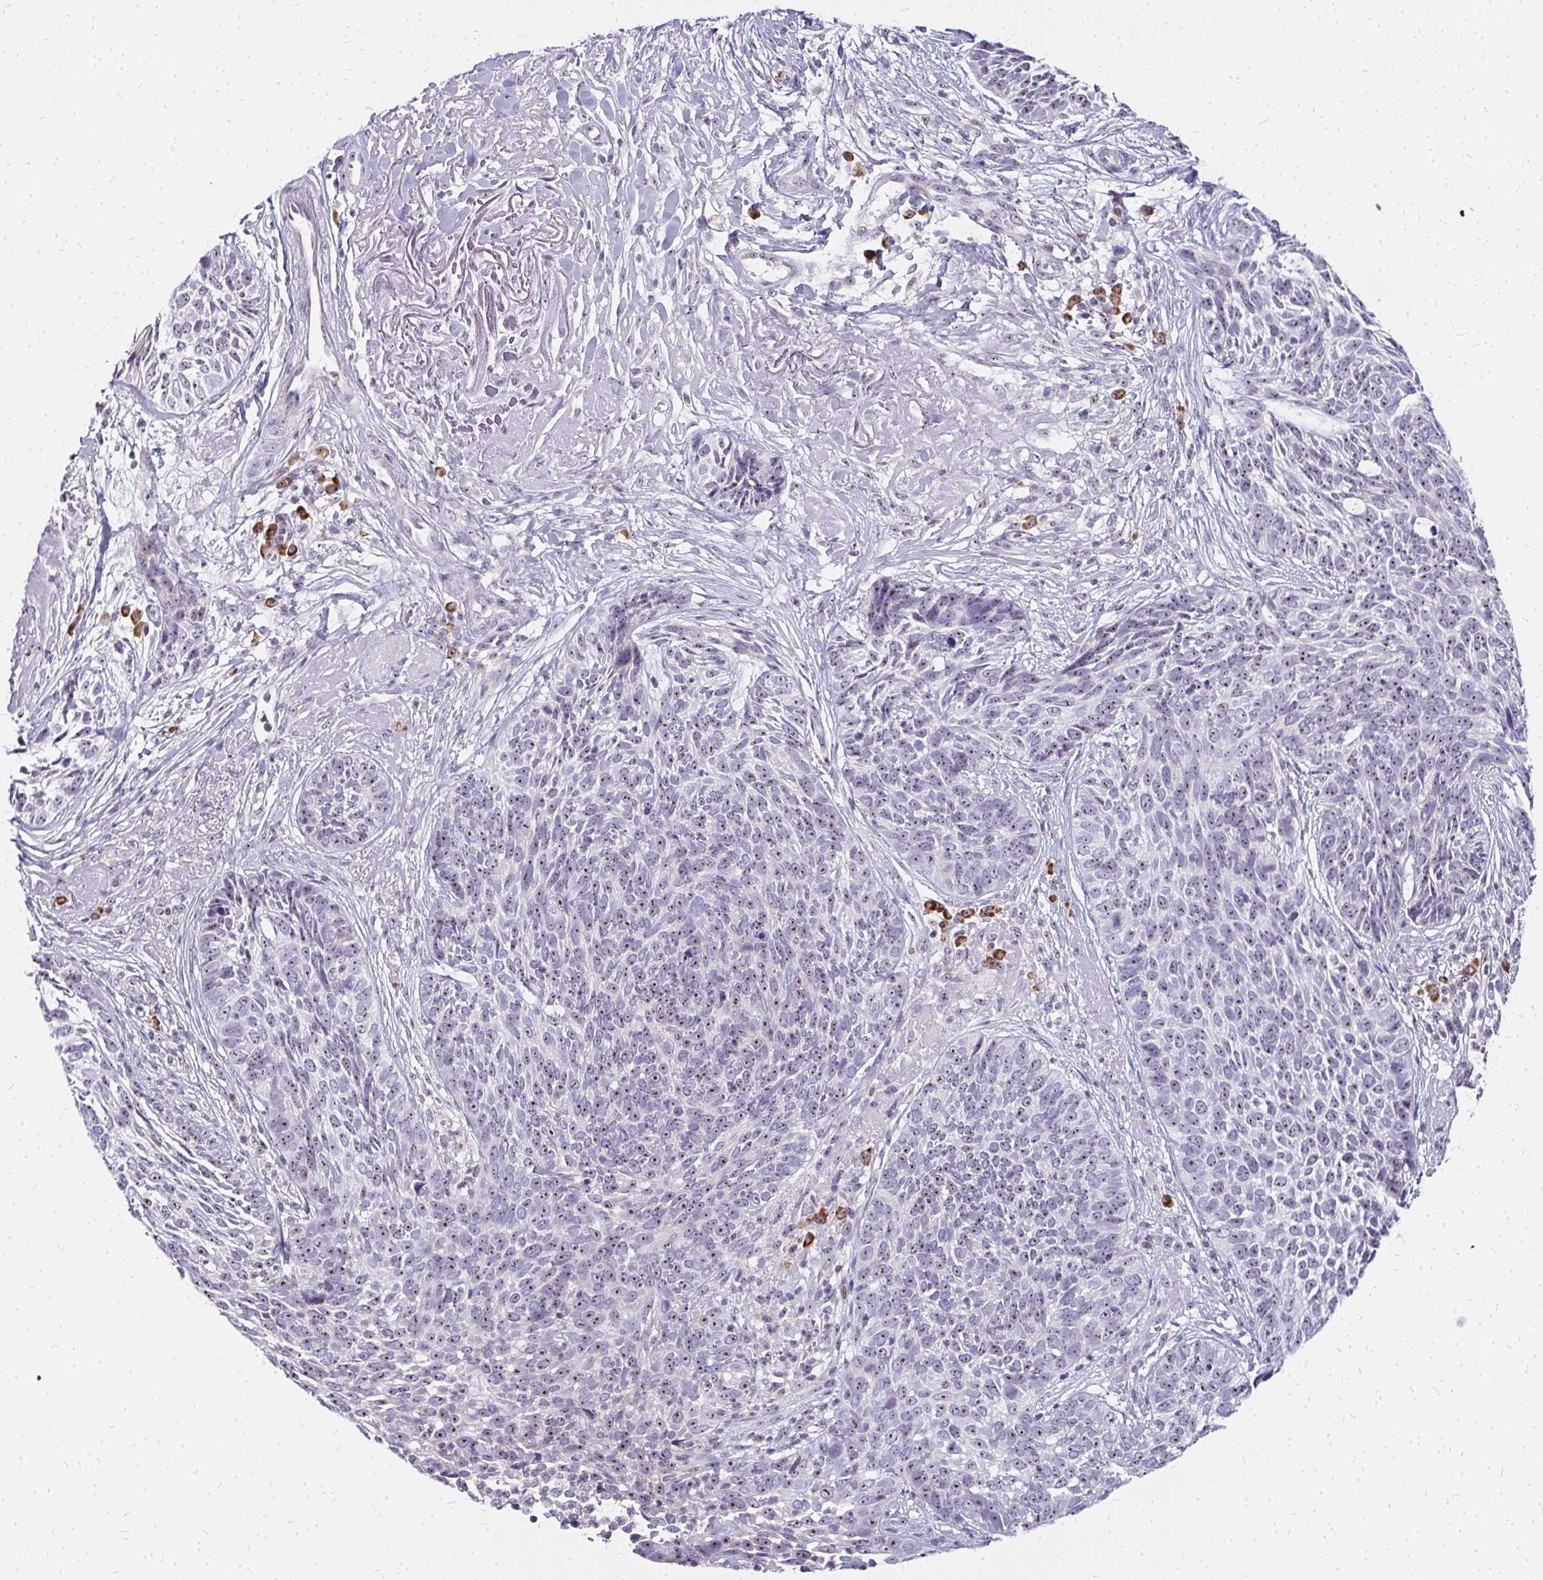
{"staining": {"intensity": "weak", "quantity": ">75%", "location": "nuclear"}, "tissue": "skin cancer", "cell_type": "Tumor cells", "image_type": "cancer", "snomed": [{"axis": "morphology", "description": "Basal cell carcinoma"}, {"axis": "topography", "description": "Skin"}, {"axis": "topography", "description": "Skin of face"}], "caption": "IHC photomicrograph of human skin cancer (basal cell carcinoma) stained for a protein (brown), which shows low levels of weak nuclear positivity in about >75% of tumor cells.", "gene": "FAM9A", "patient": {"sex": "female", "age": 95}}